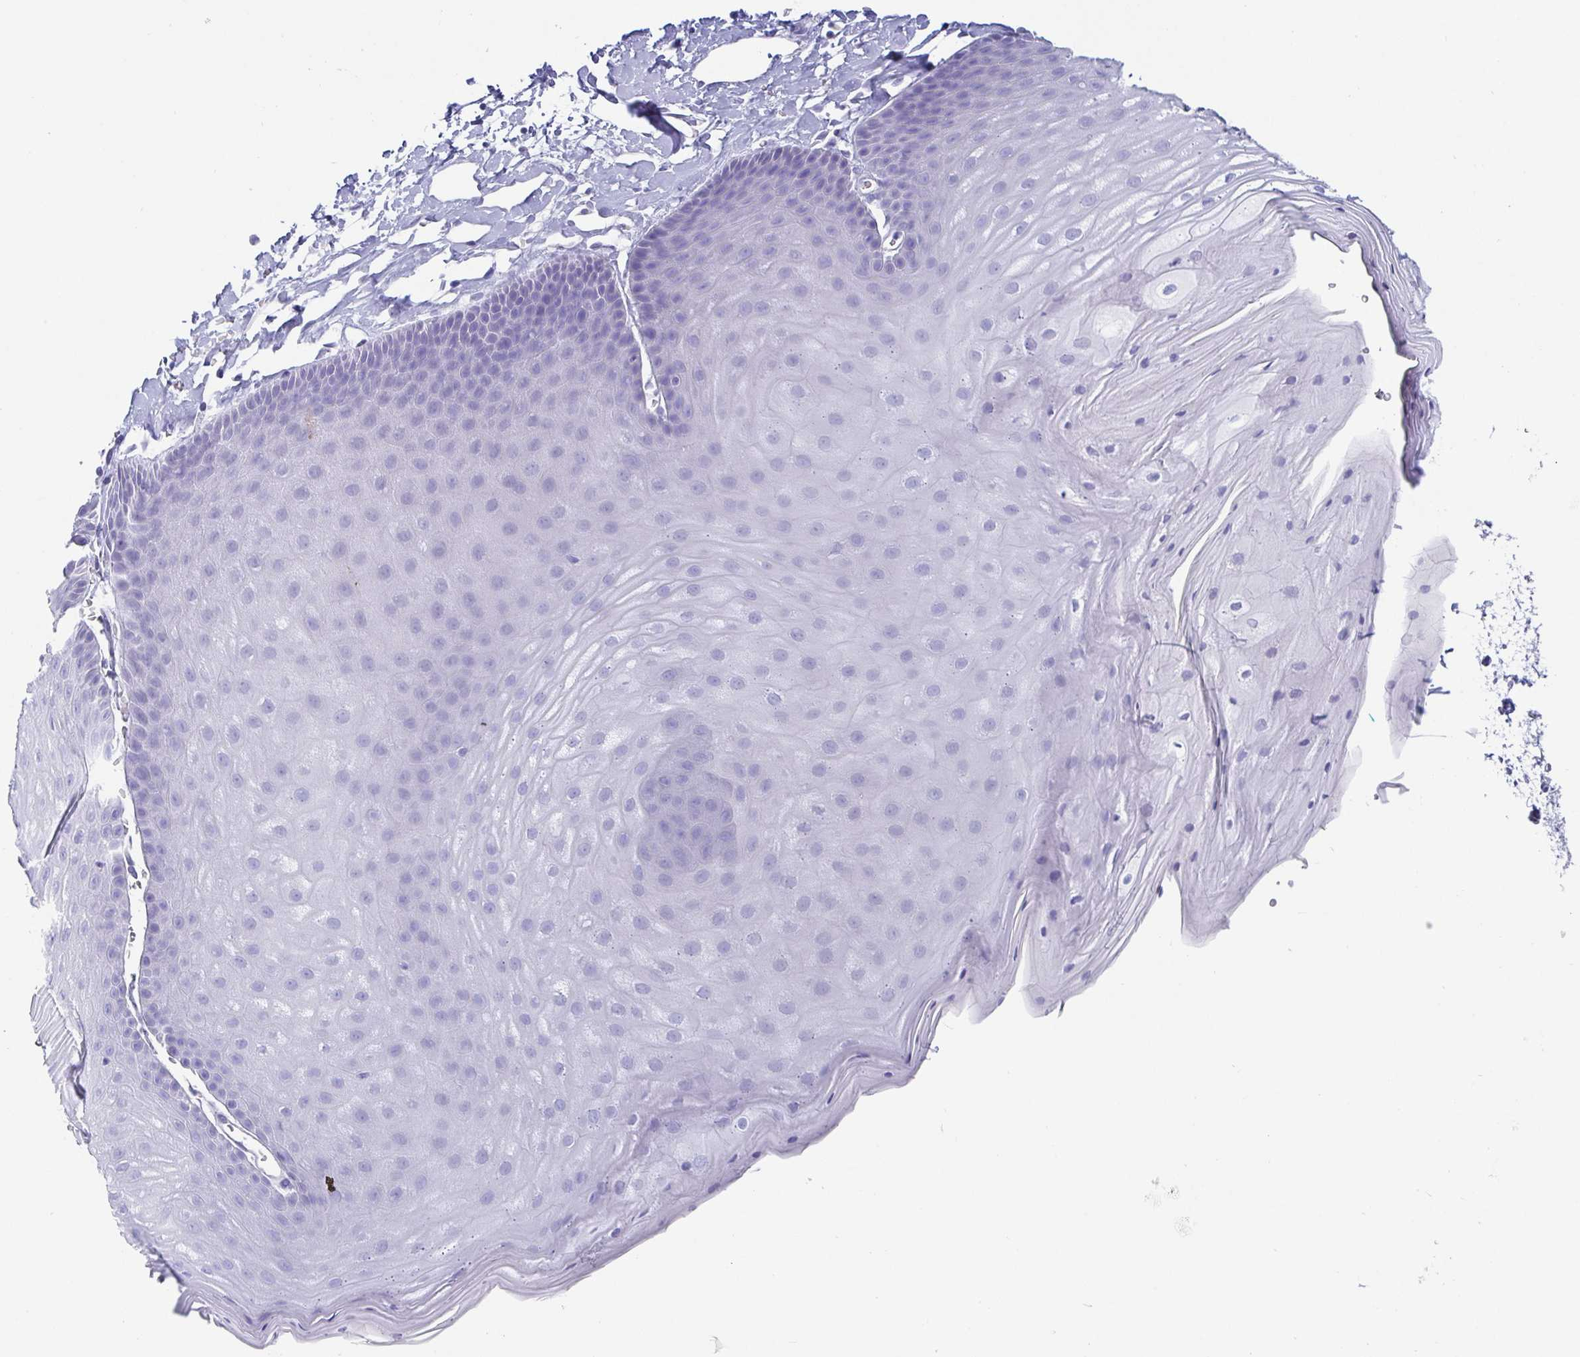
{"staining": {"intensity": "negative", "quantity": "none", "location": "none"}, "tissue": "skin", "cell_type": "Epidermal cells", "image_type": "normal", "snomed": [{"axis": "morphology", "description": "Normal tissue, NOS"}, {"axis": "topography", "description": "Anal"}], "caption": "IHC of unremarkable skin exhibits no expression in epidermal cells. Nuclei are stained in blue.", "gene": "SCGN", "patient": {"sex": "male", "age": 53}}